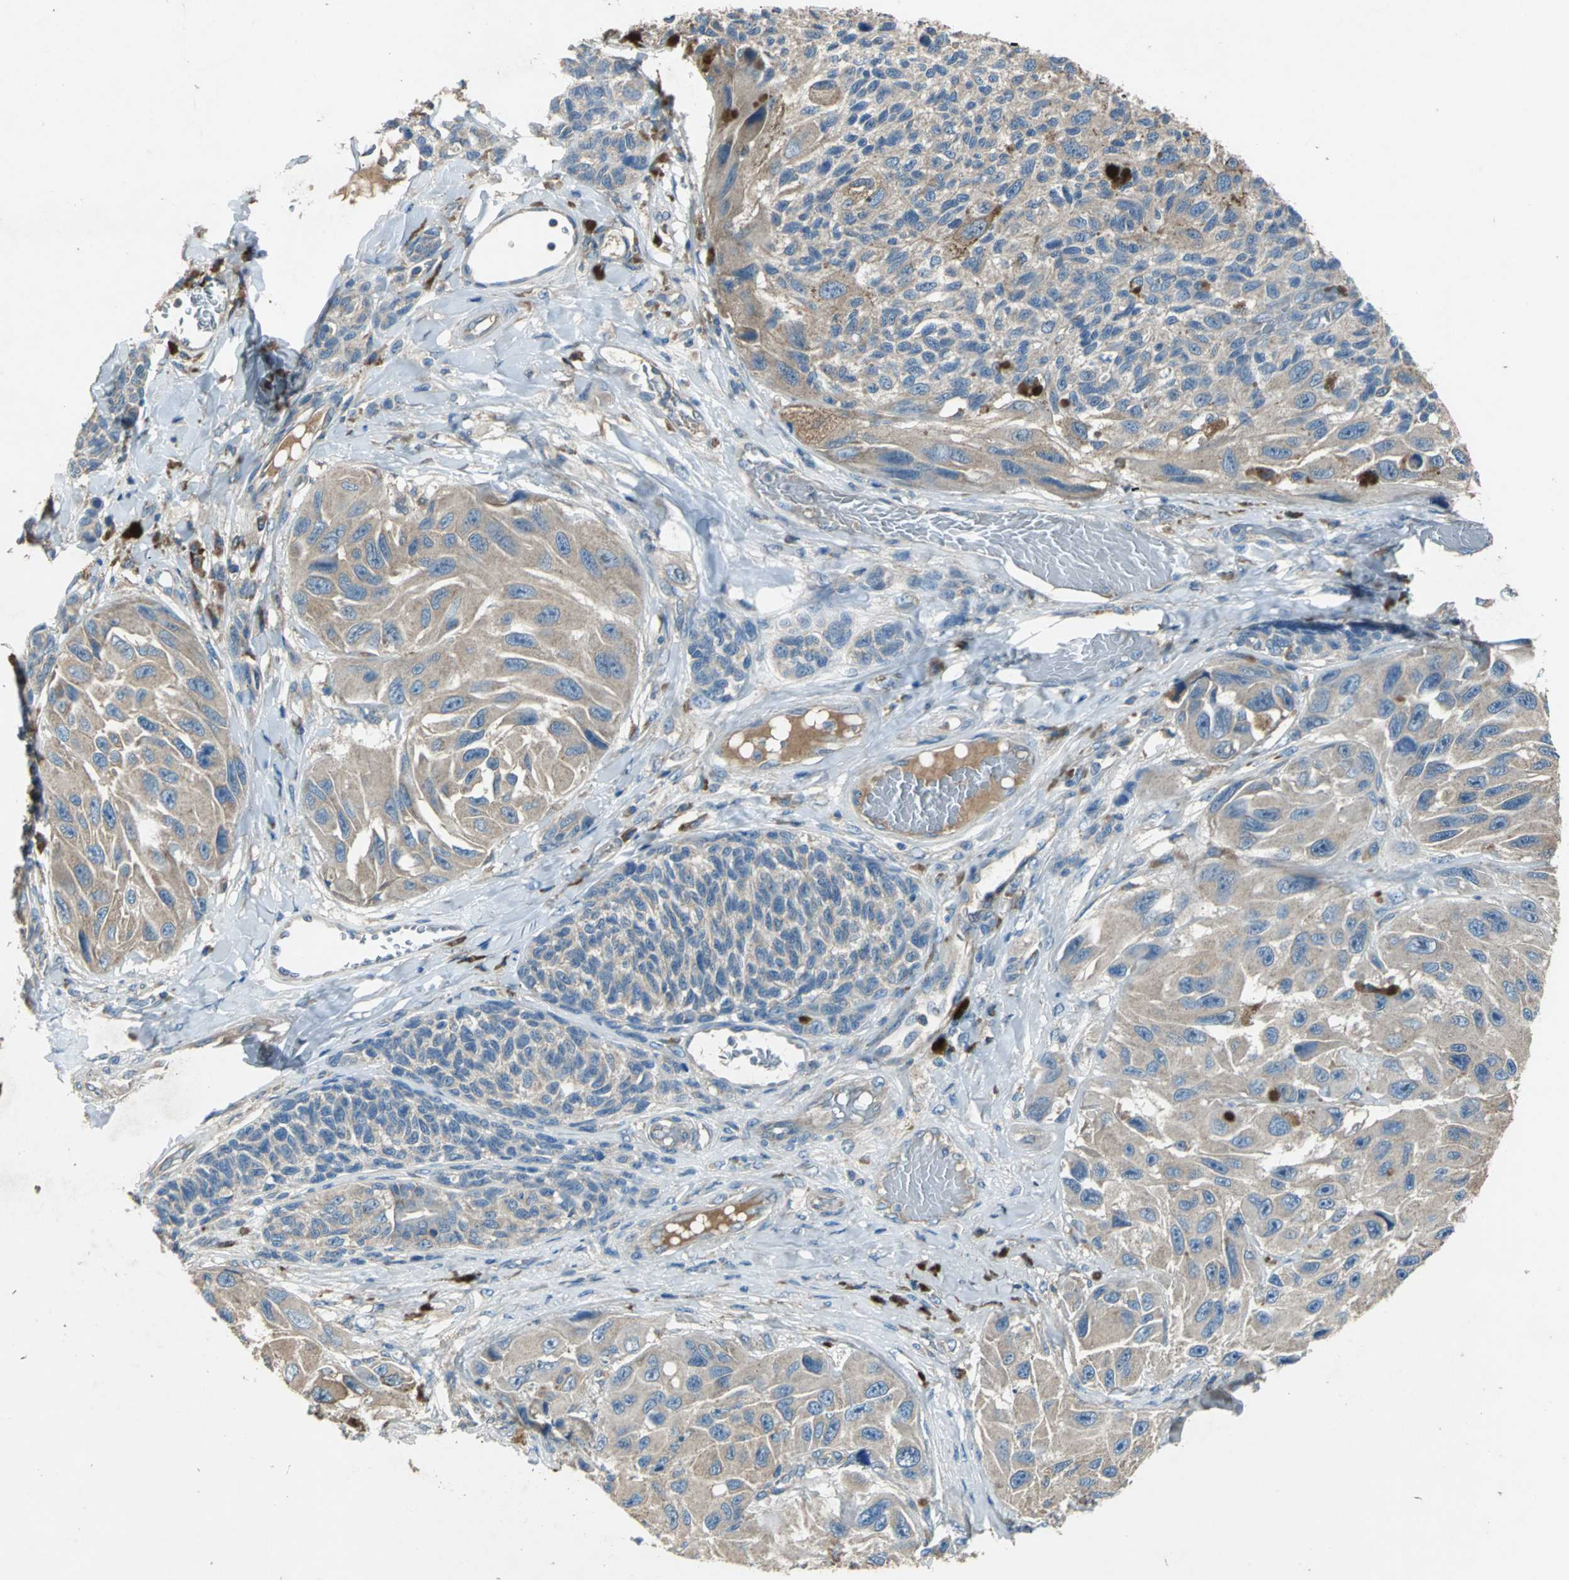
{"staining": {"intensity": "weak", "quantity": ">75%", "location": "cytoplasmic/membranous"}, "tissue": "melanoma", "cell_type": "Tumor cells", "image_type": "cancer", "snomed": [{"axis": "morphology", "description": "Malignant melanoma, NOS"}, {"axis": "topography", "description": "Skin"}], "caption": "Tumor cells exhibit low levels of weak cytoplasmic/membranous expression in approximately >75% of cells in human malignant melanoma.", "gene": "HEPH", "patient": {"sex": "female", "age": 73}}